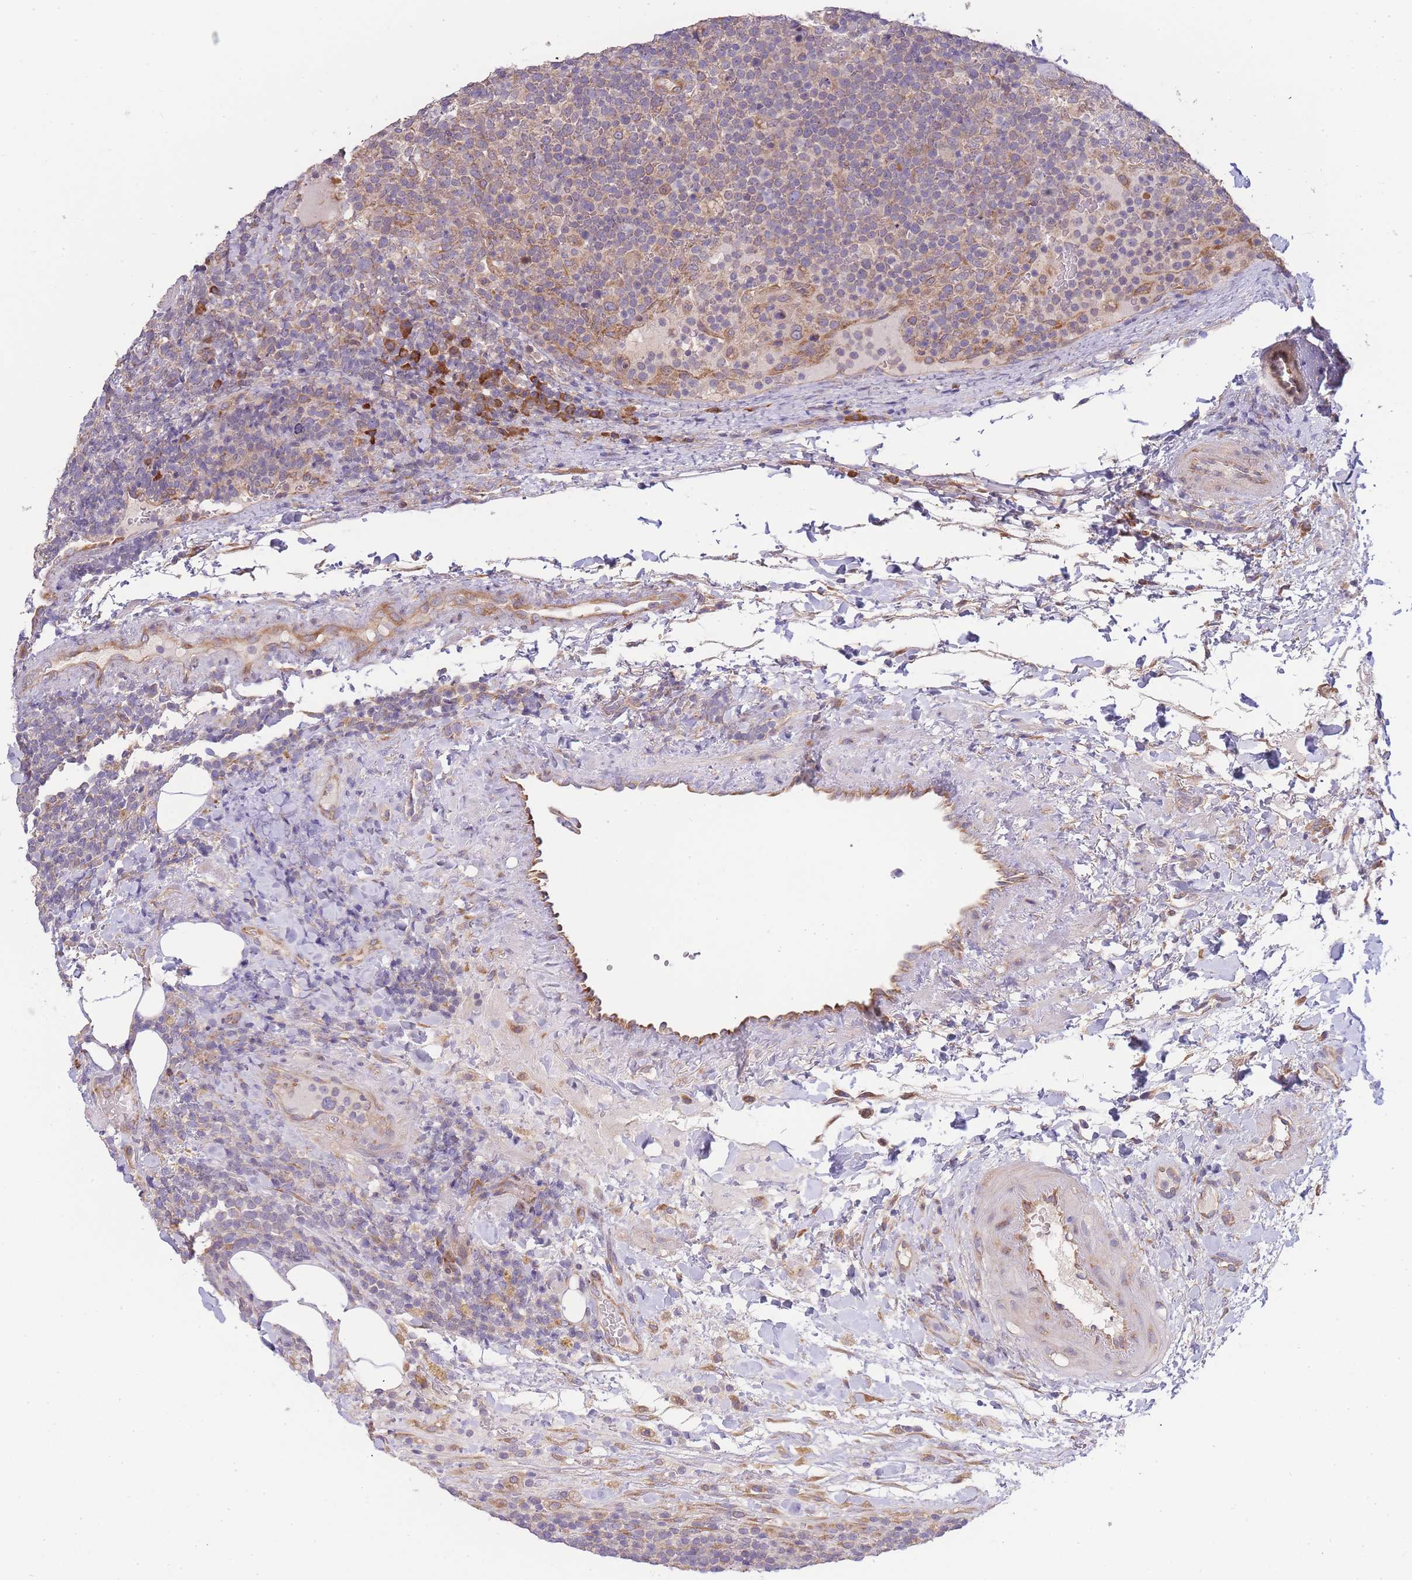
{"staining": {"intensity": "weak", "quantity": "<25%", "location": "cytoplasmic/membranous"}, "tissue": "lymphoma", "cell_type": "Tumor cells", "image_type": "cancer", "snomed": [{"axis": "morphology", "description": "Malignant lymphoma, non-Hodgkin's type, High grade"}, {"axis": "topography", "description": "Lymph node"}], "caption": "This is an immunohistochemistry (IHC) histopathology image of lymphoma. There is no positivity in tumor cells.", "gene": "BEX1", "patient": {"sex": "male", "age": 61}}